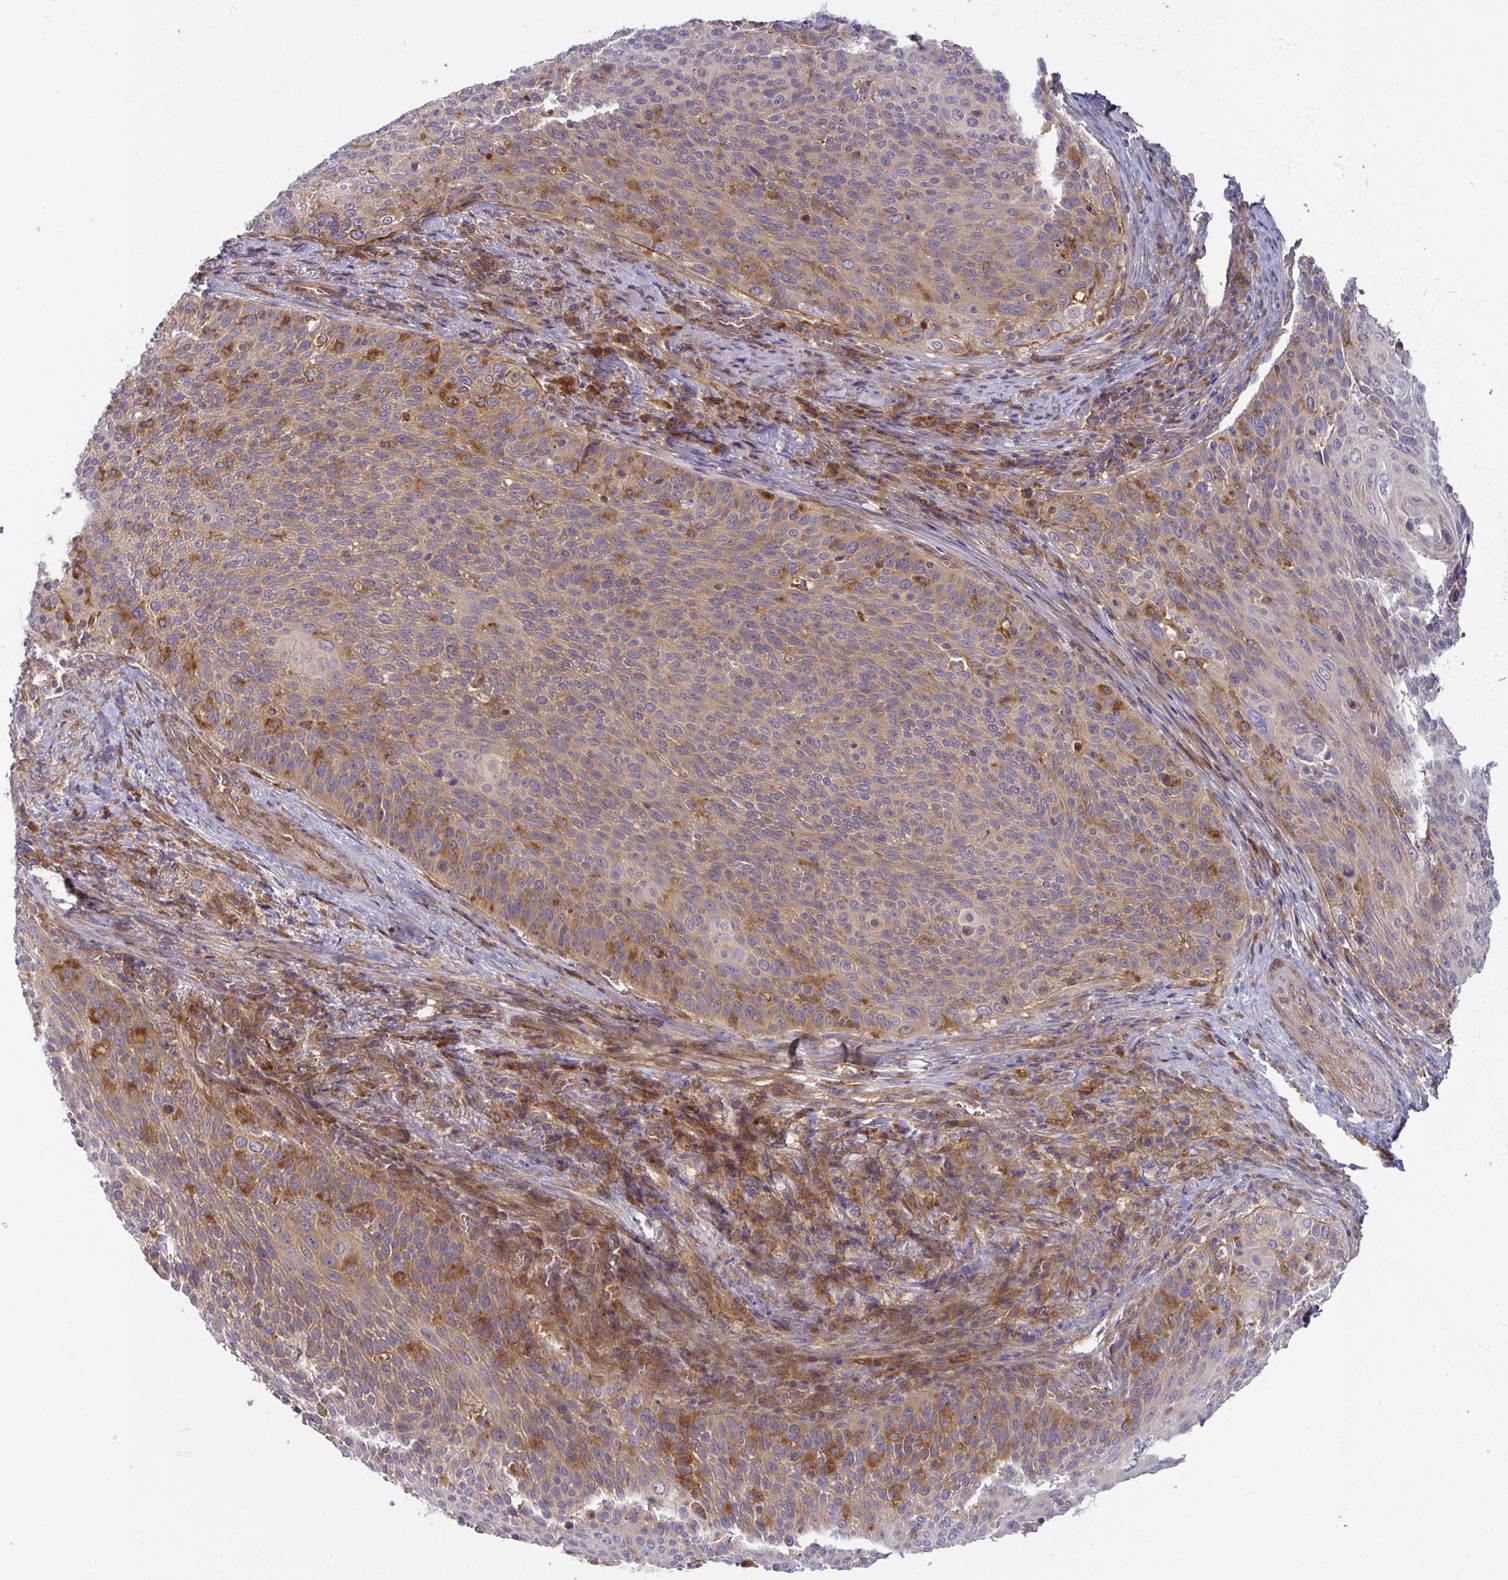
{"staining": {"intensity": "weak", "quantity": ">75%", "location": "cytoplasmic/membranous"}, "tissue": "cervical cancer", "cell_type": "Tumor cells", "image_type": "cancer", "snomed": [{"axis": "morphology", "description": "Squamous cell carcinoma, NOS"}, {"axis": "topography", "description": "Cervix"}], "caption": "IHC micrograph of neoplastic tissue: human squamous cell carcinoma (cervical) stained using immunohistochemistry displays low levels of weak protein expression localized specifically in the cytoplasmic/membranous of tumor cells, appearing as a cytoplasmic/membranous brown color.", "gene": "SNX8", "patient": {"sex": "female", "age": 31}}